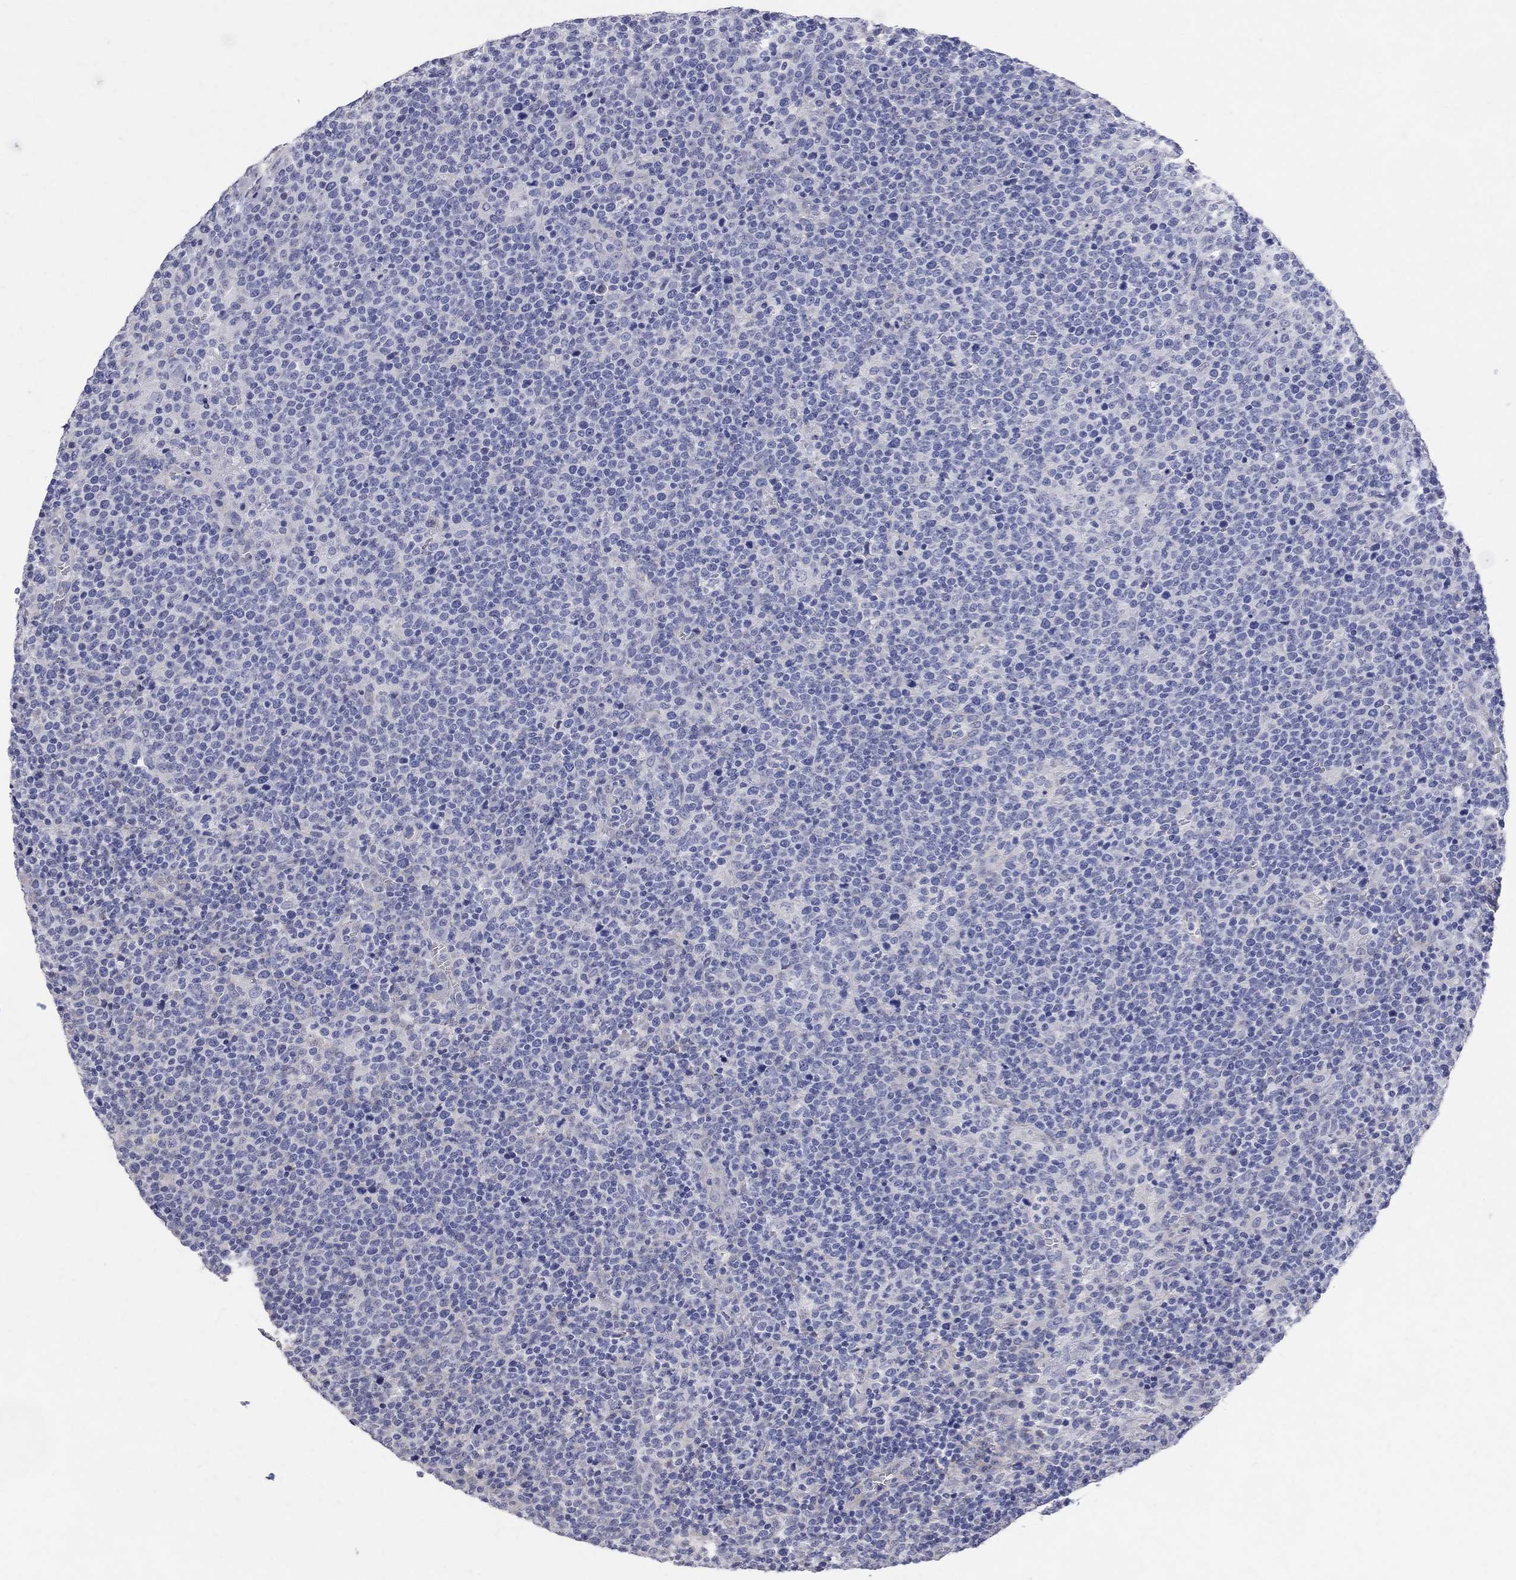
{"staining": {"intensity": "negative", "quantity": "none", "location": "none"}, "tissue": "lymphoma", "cell_type": "Tumor cells", "image_type": "cancer", "snomed": [{"axis": "morphology", "description": "Malignant lymphoma, non-Hodgkin's type, High grade"}, {"axis": "topography", "description": "Lymph node"}], "caption": "Immunohistochemical staining of human malignant lymphoma, non-Hodgkin's type (high-grade) exhibits no significant staining in tumor cells.", "gene": "AOX1", "patient": {"sex": "male", "age": 61}}